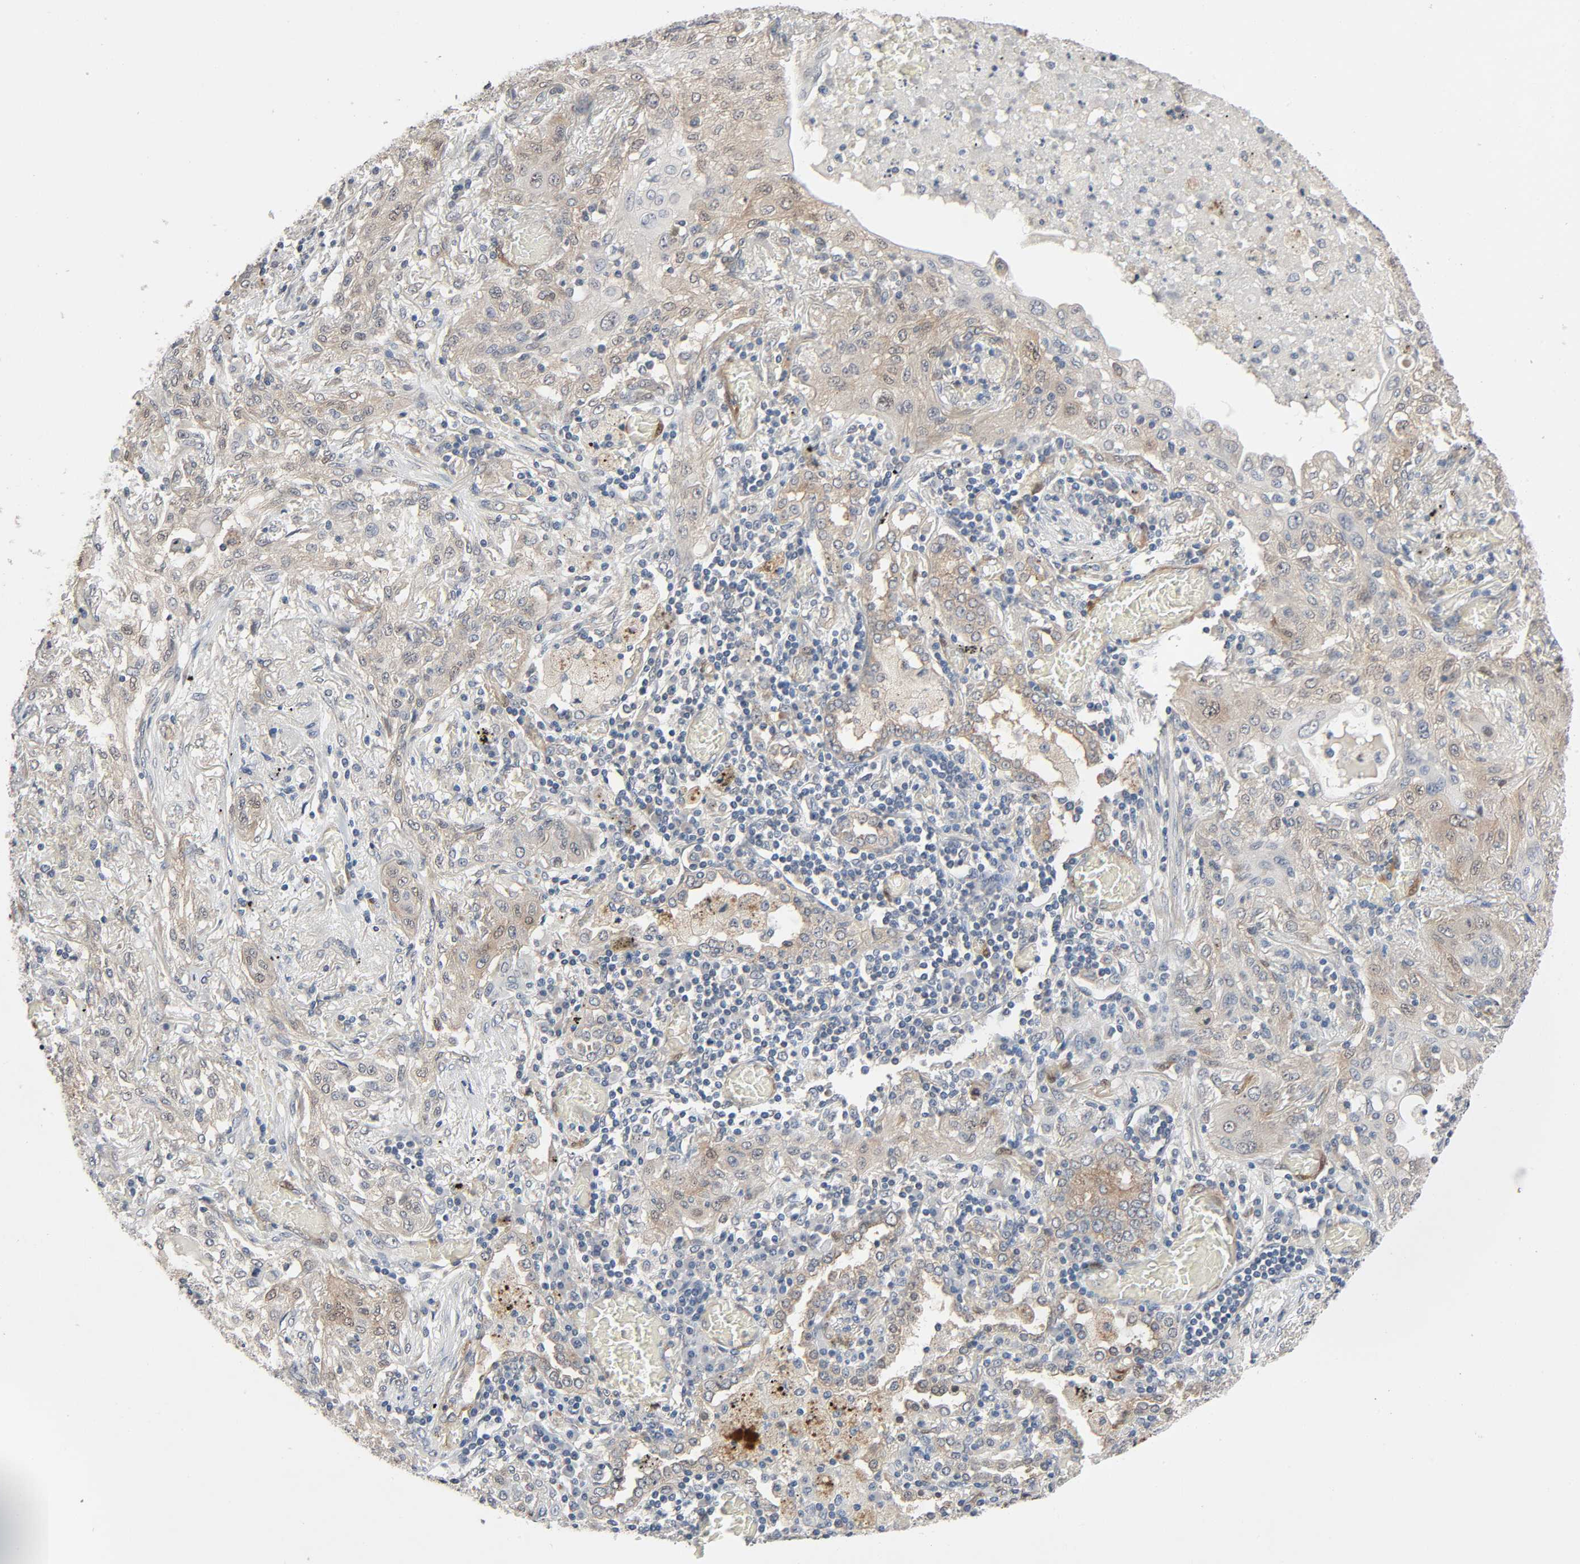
{"staining": {"intensity": "weak", "quantity": ">75%", "location": "cytoplasmic/membranous"}, "tissue": "lung cancer", "cell_type": "Tumor cells", "image_type": "cancer", "snomed": [{"axis": "morphology", "description": "Squamous cell carcinoma, NOS"}, {"axis": "topography", "description": "Lung"}], "caption": "Human squamous cell carcinoma (lung) stained with a brown dye demonstrates weak cytoplasmic/membranous positive expression in about >75% of tumor cells.", "gene": "PTK2", "patient": {"sex": "female", "age": 47}}